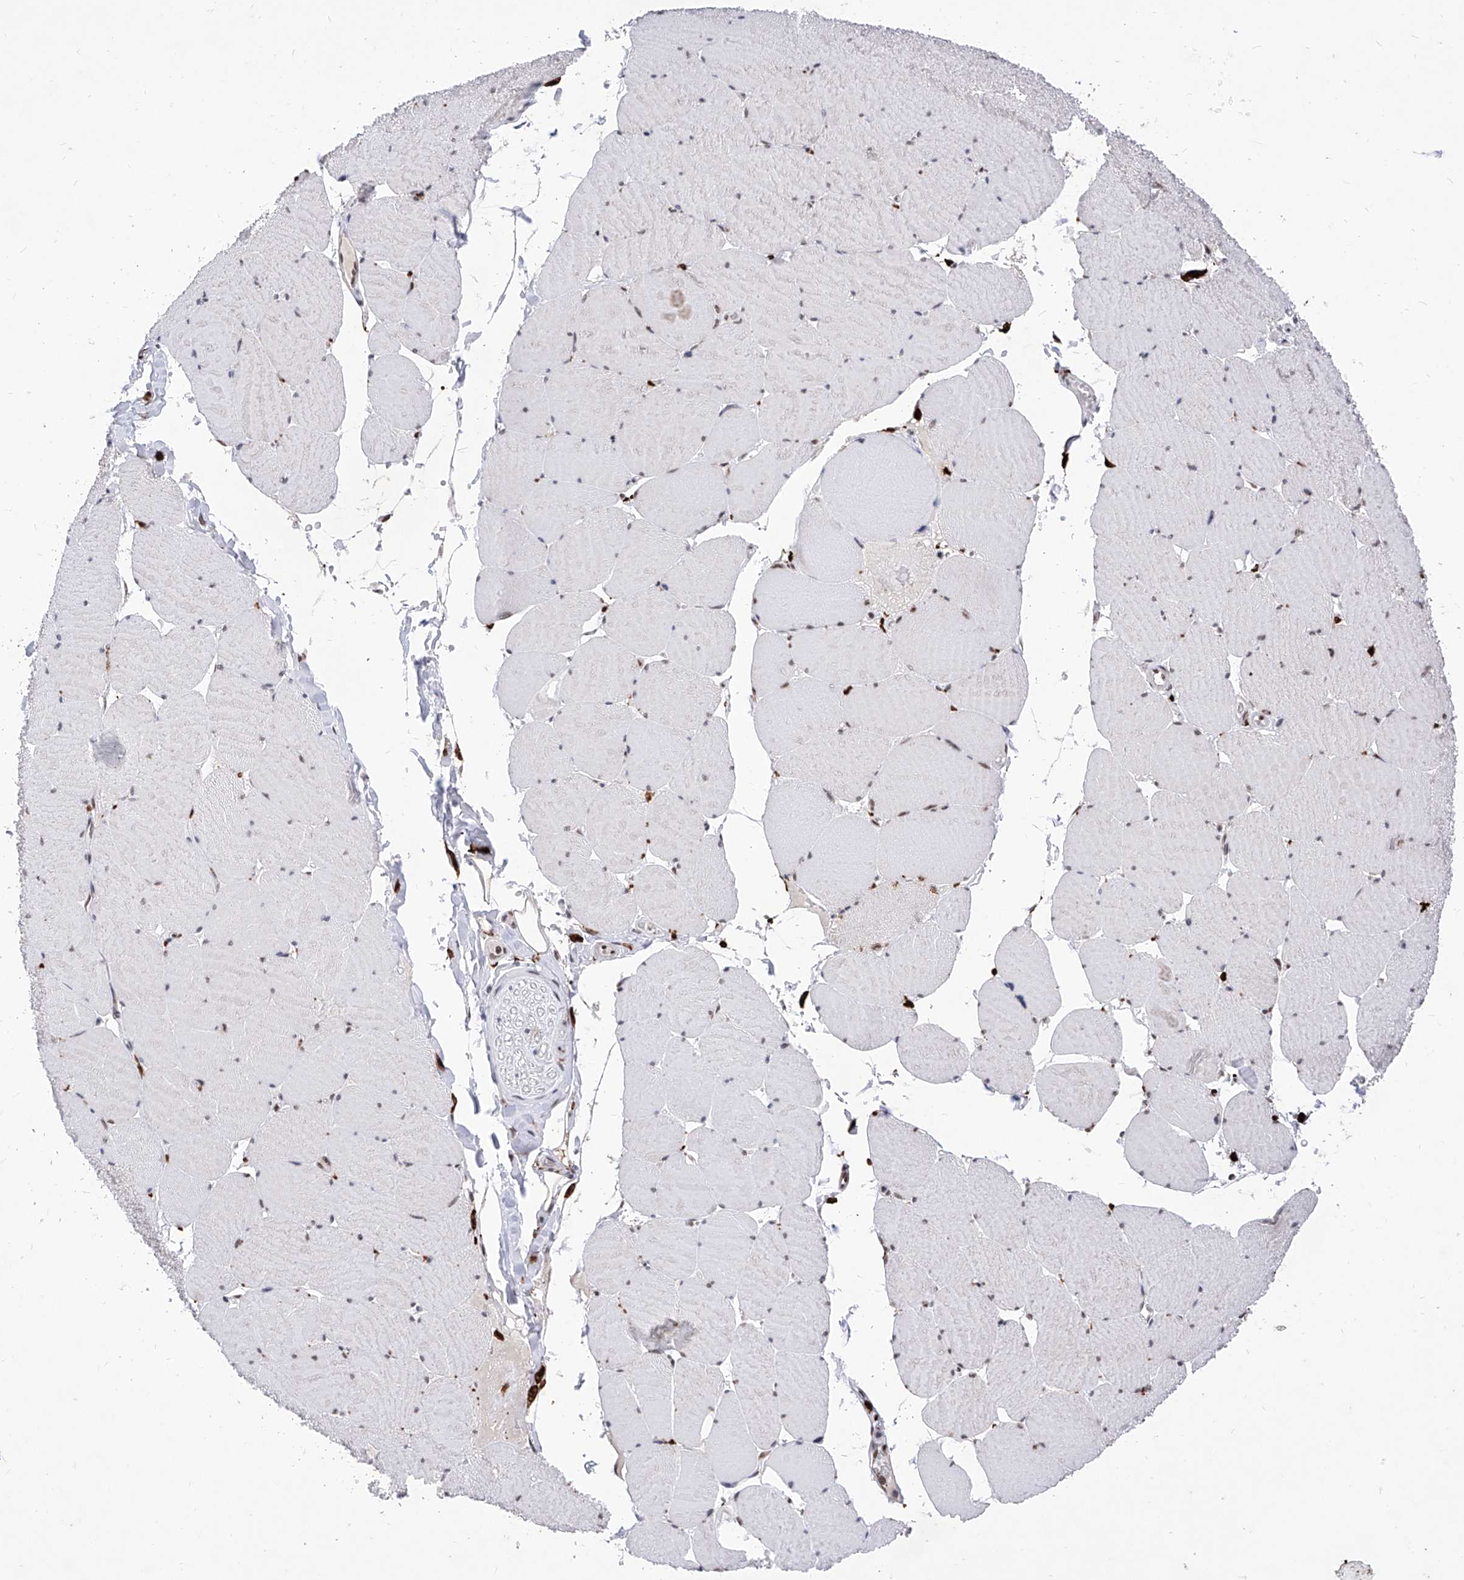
{"staining": {"intensity": "moderate", "quantity": ">75%", "location": "nuclear"}, "tissue": "skeletal muscle", "cell_type": "Myocytes", "image_type": "normal", "snomed": [{"axis": "morphology", "description": "Normal tissue, NOS"}, {"axis": "topography", "description": "Skeletal muscle"}, {"axis": "topography", "description": "Head-Neck"}], "caption": "Immunohistochemistry staining of unremarkable skeletal muscle, which displays medium levels of moderate nuclear expression in about >75% of myocytes indicating moderate nuclear protein staining. The staining was performed using DAB (3,3'-diaminobenzidine) (brown) for protein detection and nuclei were counterstained in hematoxylin (blue).", "gene": "PHF5A", "patient": {"sex": "male", "age": 66}}